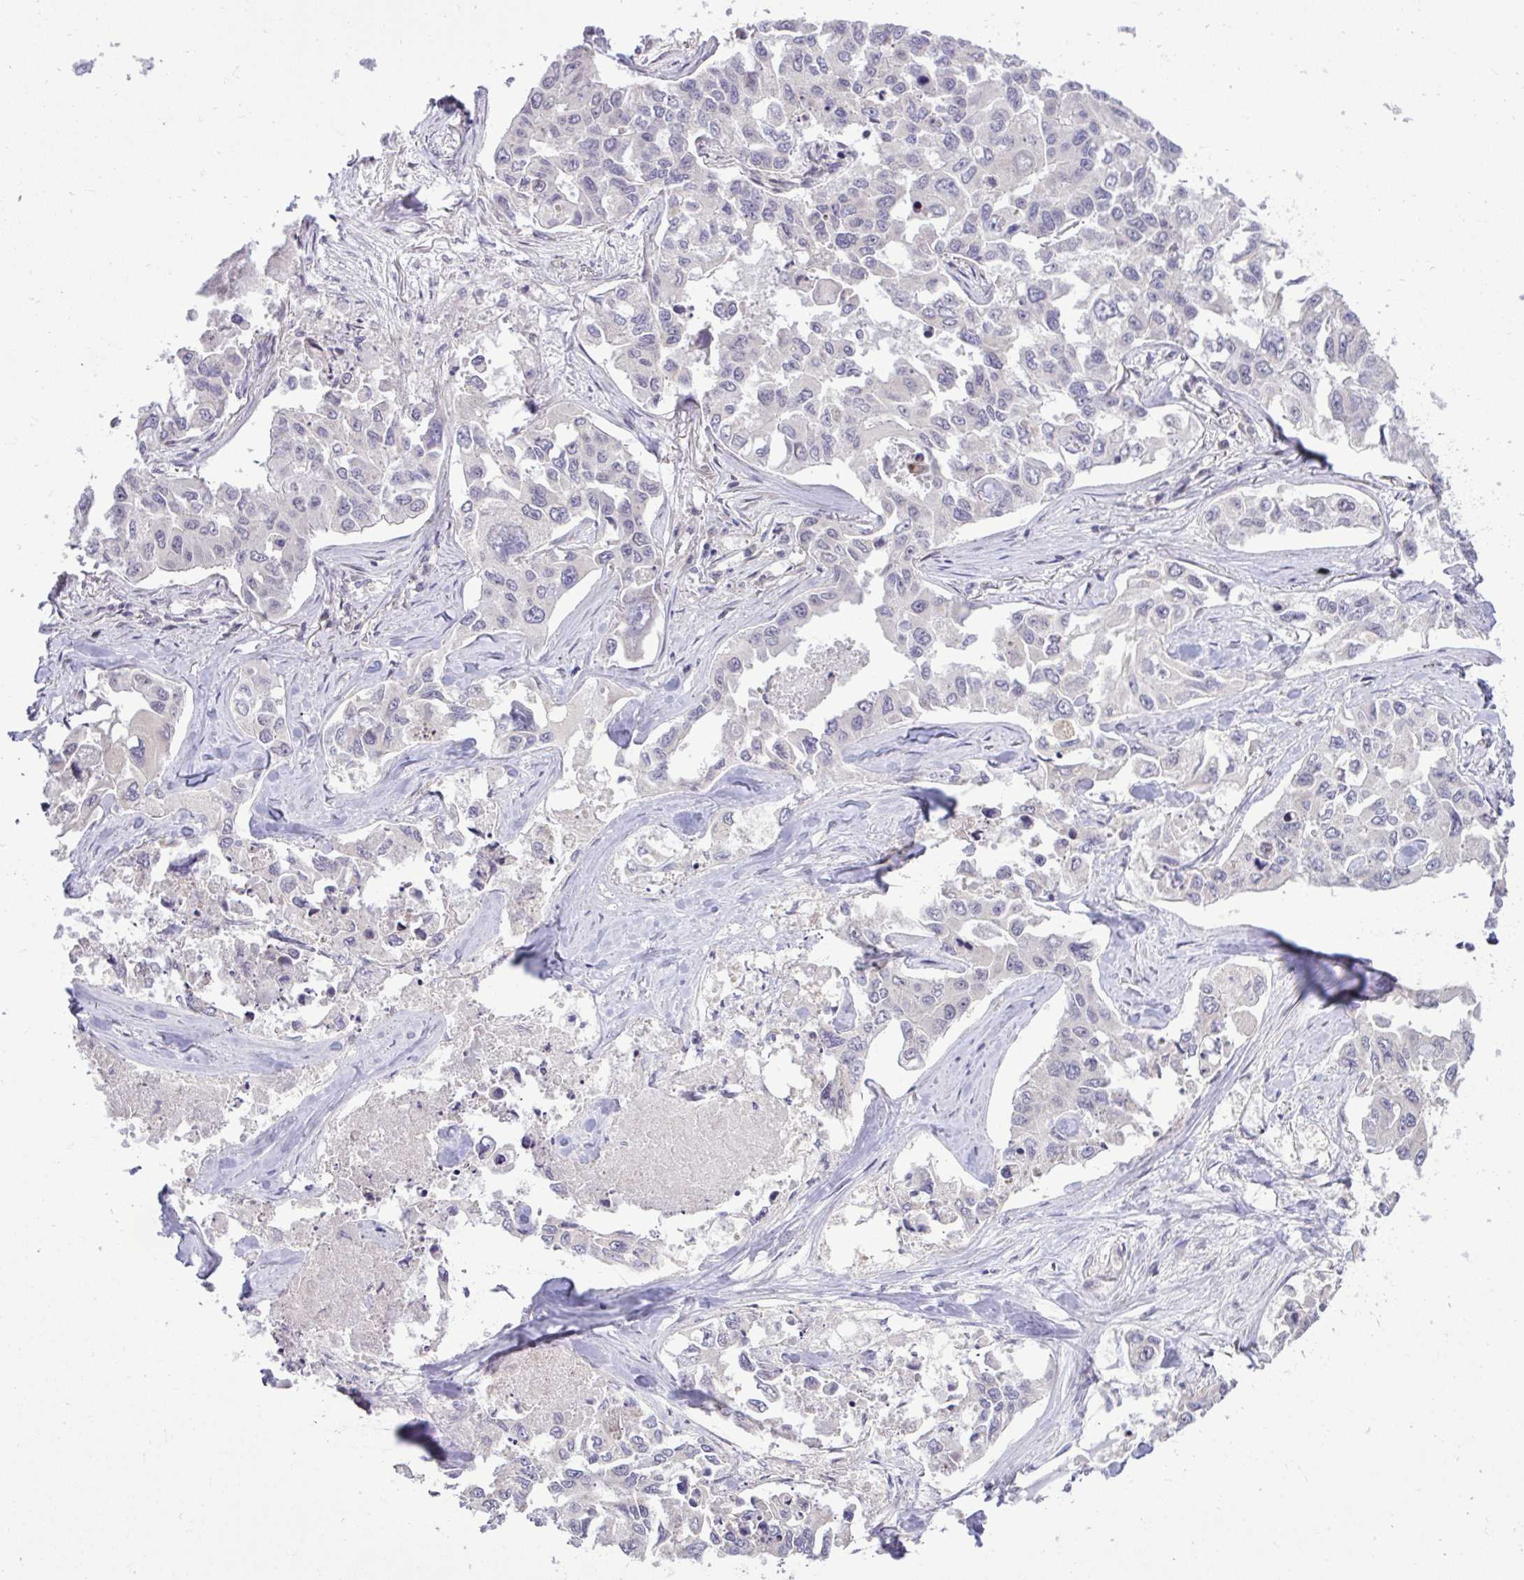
{"staining": {"intensity": "negative", "quantity": "none", "location": "none"}, "tissue": "lung cancer", "cell_type": "Tumor cells", "image_type": "cancer", "snomed": [{"axis": "morphology", "description": "Adenocarcinoma, NOS"}, {"axis": "topography", "description": "Lung"}], "caption": "IHC of human adenocarcinoma (lung) displays no staining in tumor cells.", "gene": "CYP20A1", "patient": {"sex": "male", "age": 64}}